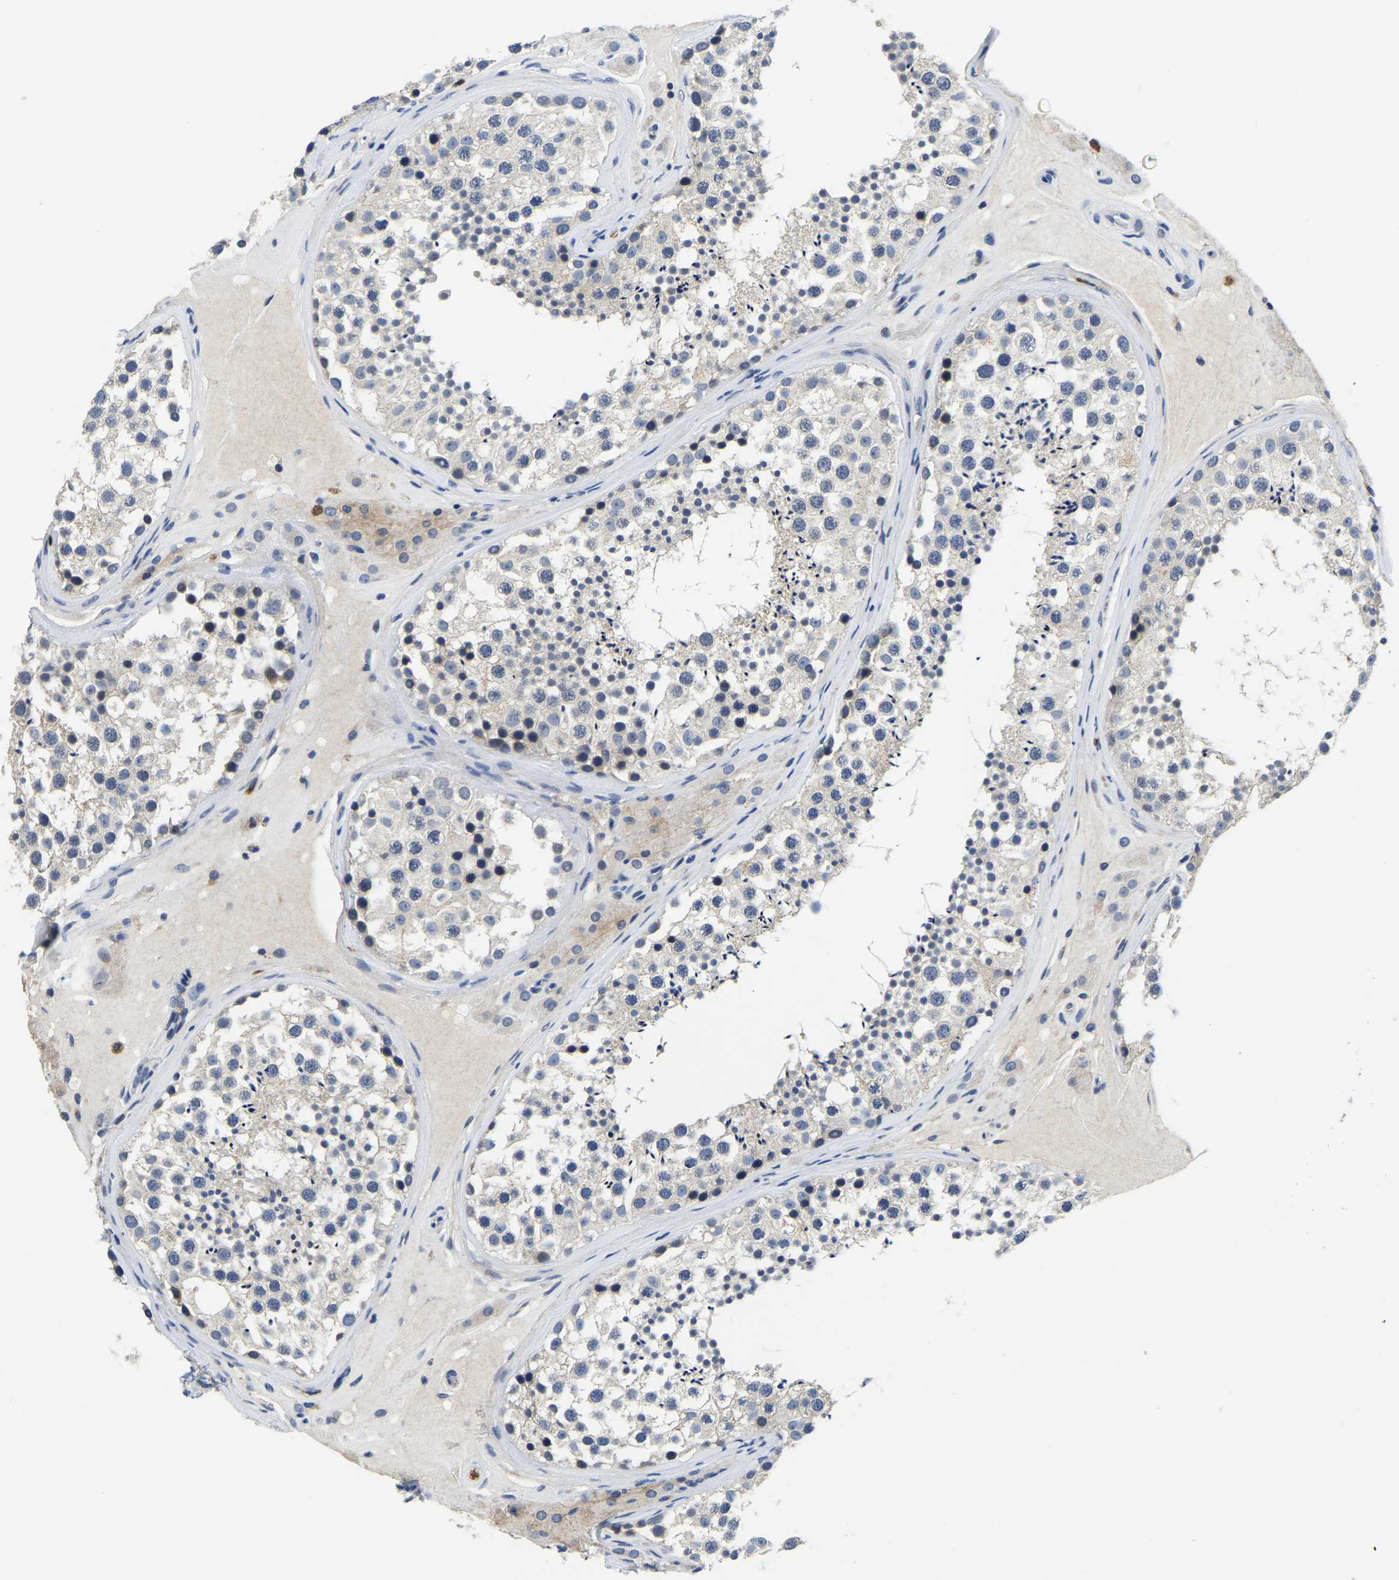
{"staining": {"intensity": "weak", "quantity": "<25%", "location": "cytoplasmic/membranous"}, "tissue": "testis", "cell_type": "Cells in seminiferous ducts", "image_type": "normal", "snomed": [{"axis": "morphology", "description": "Normal tissue, NOS"}, {"axis": "topography", "description": "Testis"}], "caption": "A photomicrograph of testis stained for a protein shows no brown staining in cells in seminiferous ducts. (DAB (3,3'-diaminobenzidine) immunohistochemistry (IHC) visualized using brightfield microscopy, high magnification).", "gene": "ITGA2", "patient": {"sex": "male", "age": 46}}